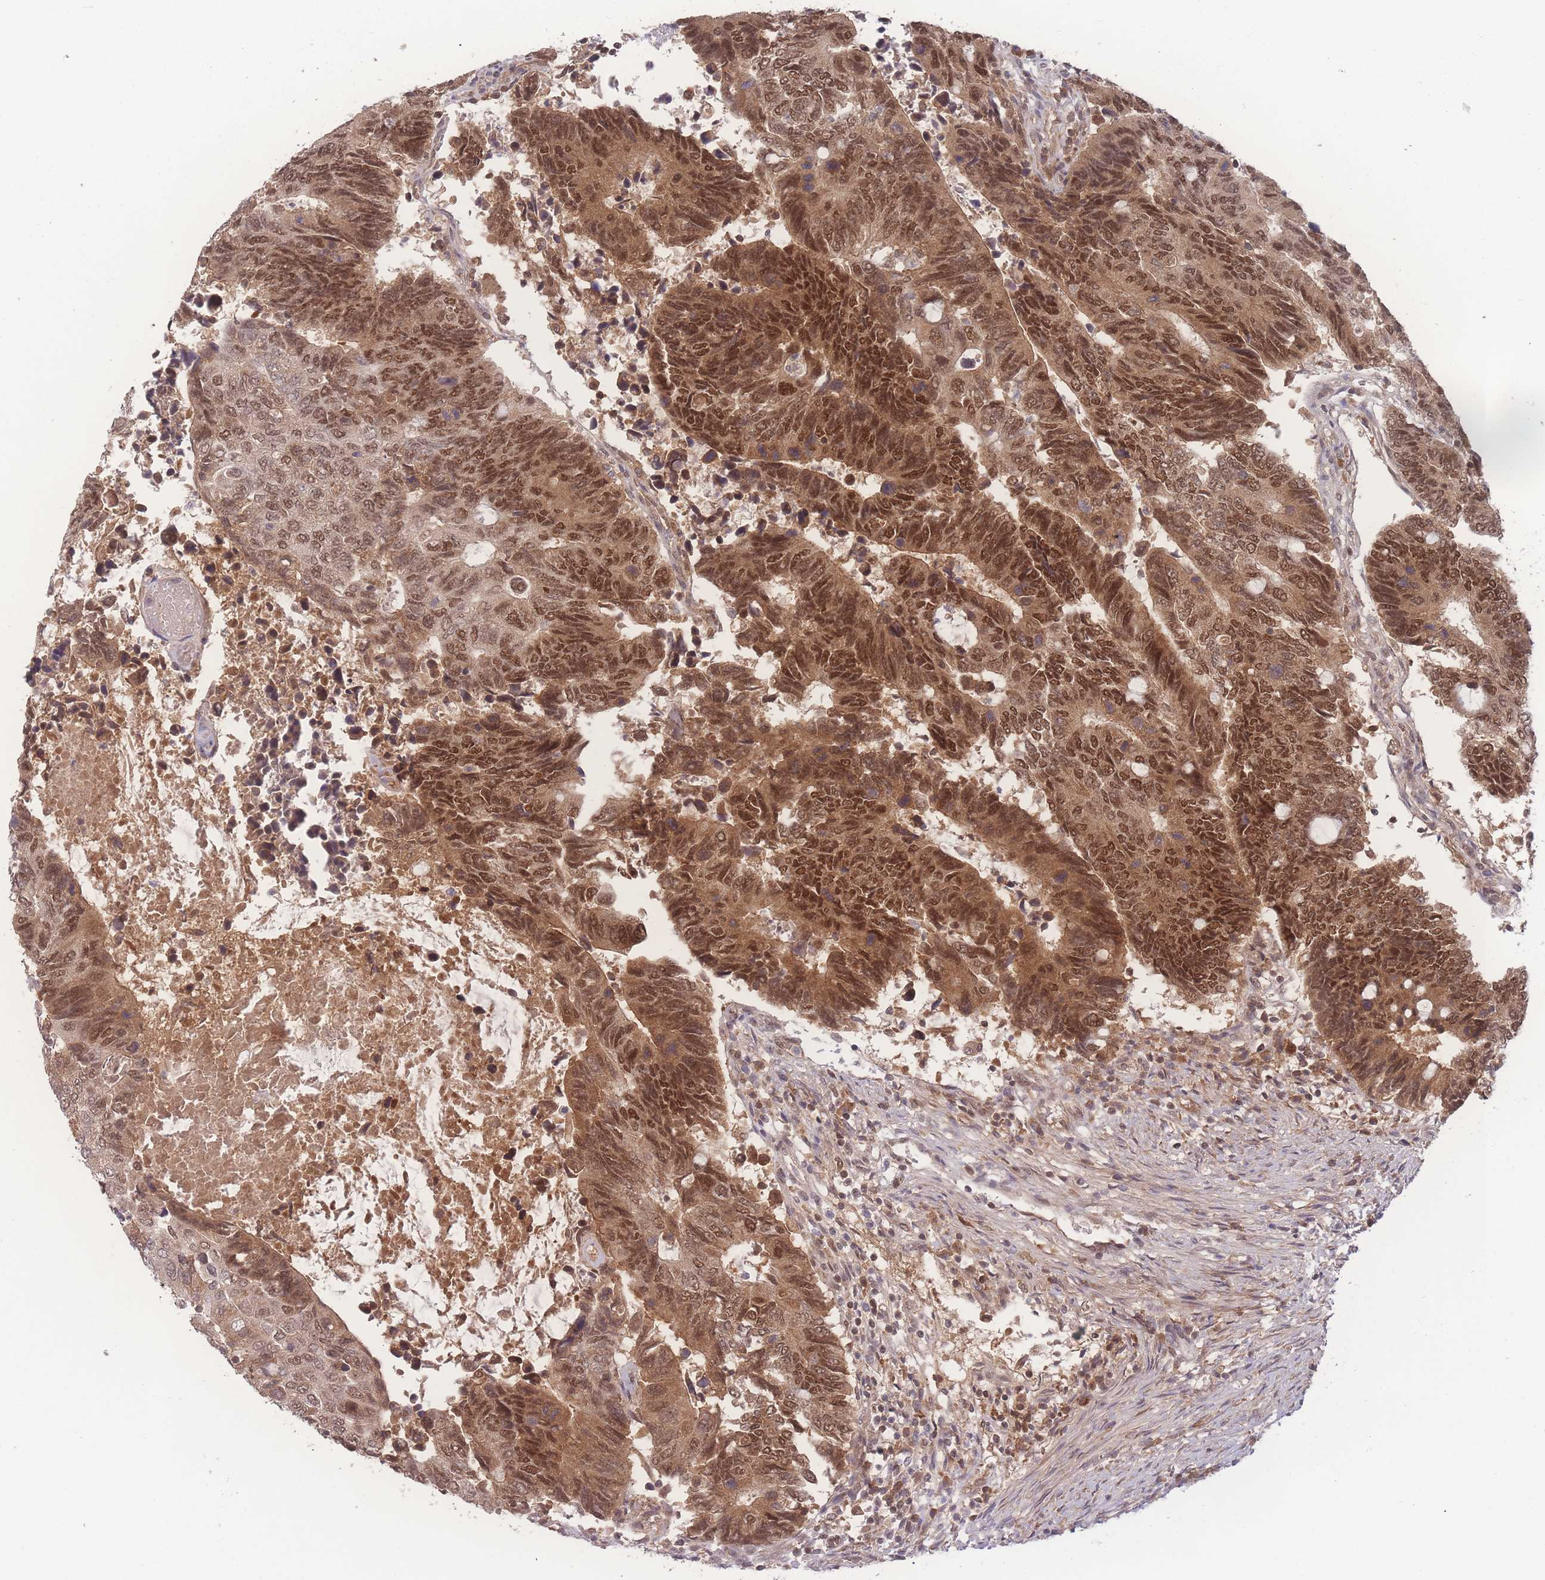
{"staining": {"intensity": "moderate", "quantity": ">75%", "location": "cytoplasmic/membranous,nuclear"}, "tissue": "colorectal cancer", "cell_type": "Tumor cells", "image_type": "cancer", "snomed": [{"axis": "morphology", "description": "Adenocarcinoma, NOS"}, {"axis": "topography", "description": "Colon"}], "caption": "Immunohistochemistry (IHC) image of colorectal cancer (adenocarcinoma) stained for a protein (brown), which reveals medium levels of moderate cytoplasmic/membranous and nuclear positivity in about >75% of tumor cells.", "gene": "RAVER1", "patient": {"sex": "male", "age": 87}}